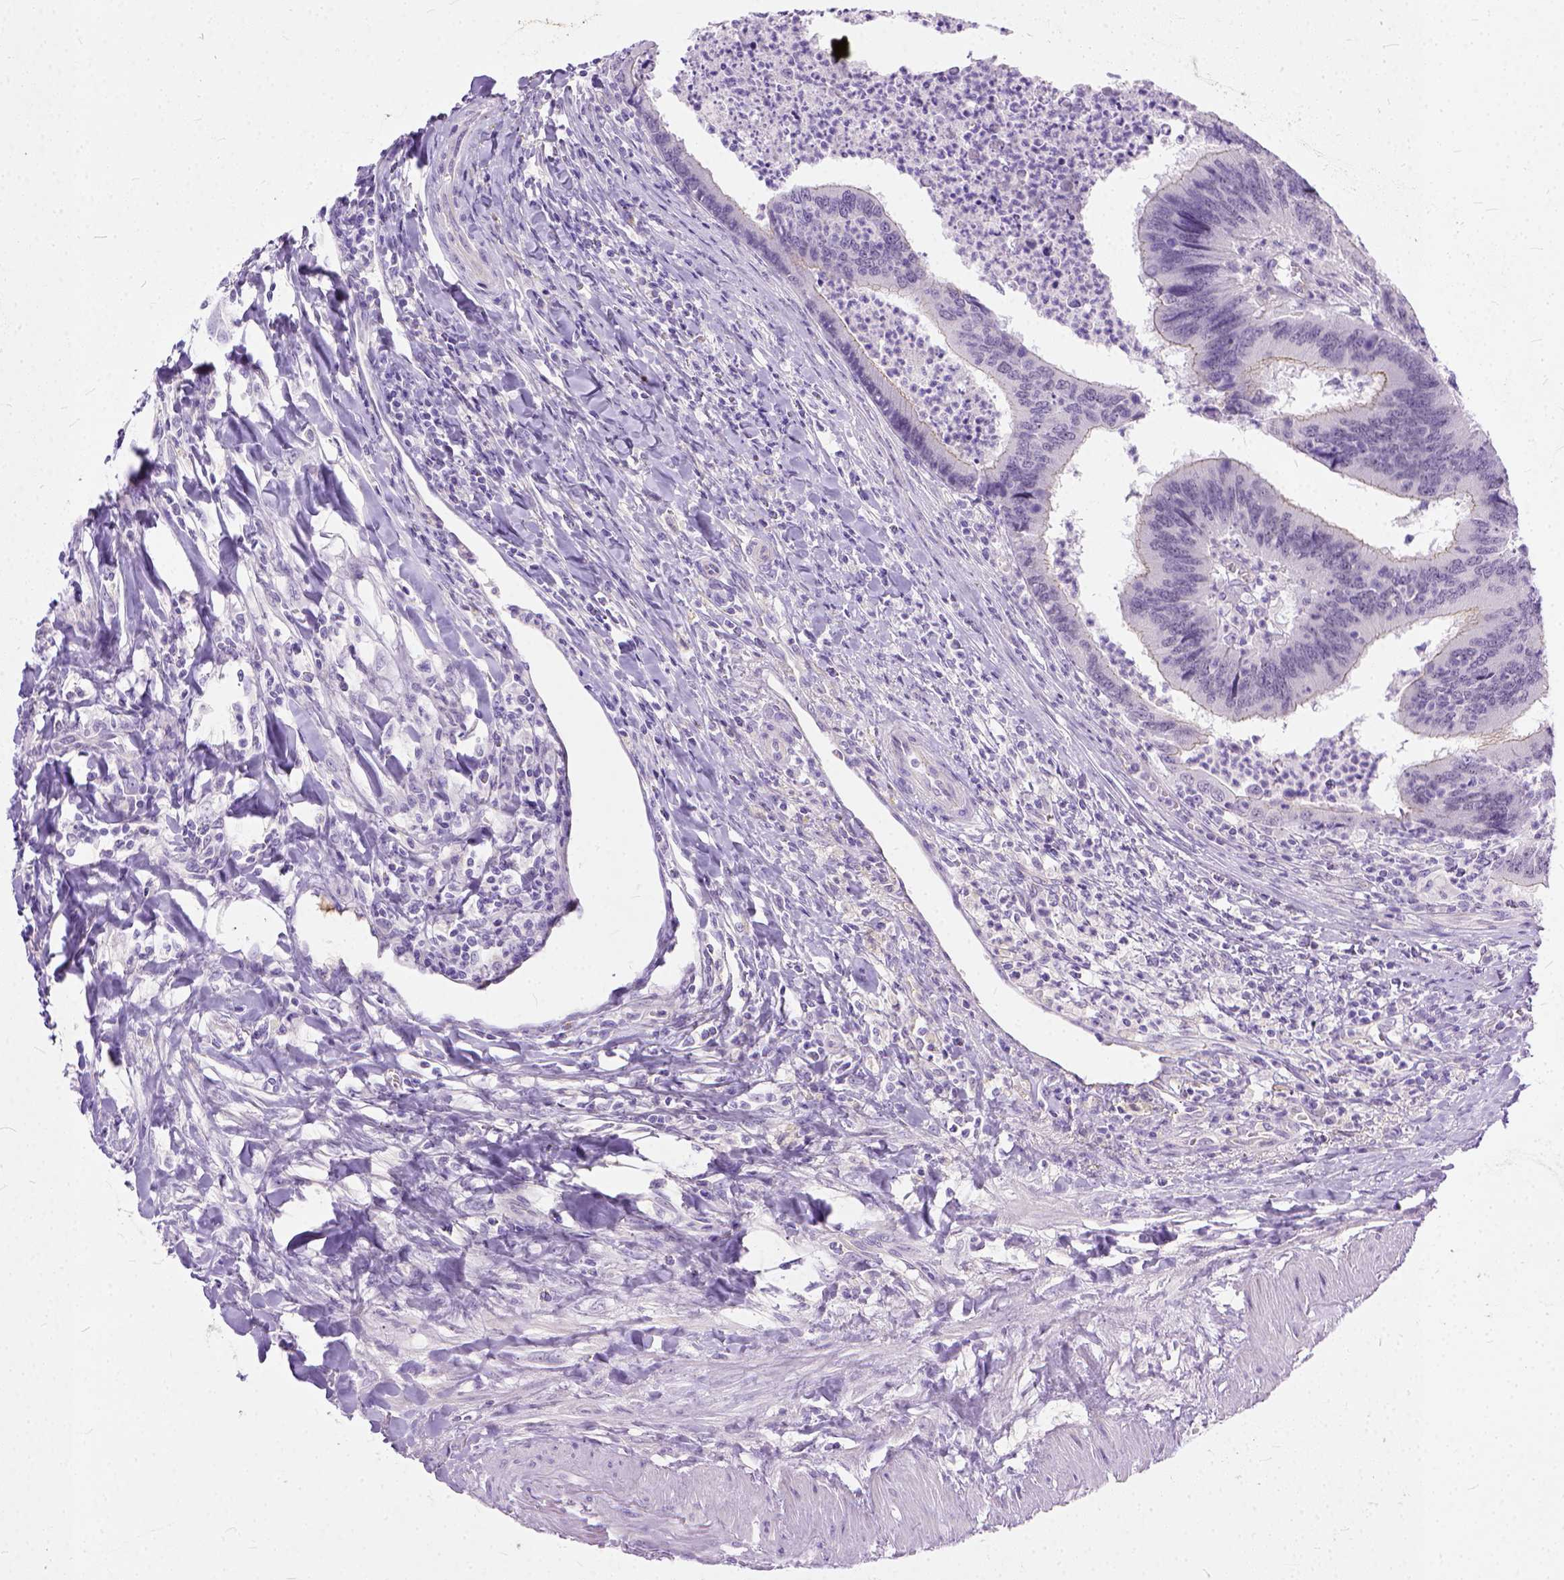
{"staining": {"intensity": "weak", "quantity": "25%-75%", "location": "cytoplasmic/membranous"}, "tissue": "colorectal cancer", "cell_type": "Tumor cells", "image_type": "cancer", "snomed": [{"axis": "morphology", "description": "Adenocarcinoma, NOS"}, {"axis": "topography", "description": "Colon"}], "caption": "IHC image of neoplastic tissue: human colorectal adenocarcinoma stained using immunohistochemistry (IHC) demonstrates low levels of weak protein expression localized specifically in the cytoplasmic/membranous of tumor cells, appearing as a cytoplasmic/membranous brown color.", "gene": "ADGRF1", "patient": {"sex": "female", "age": 67}}